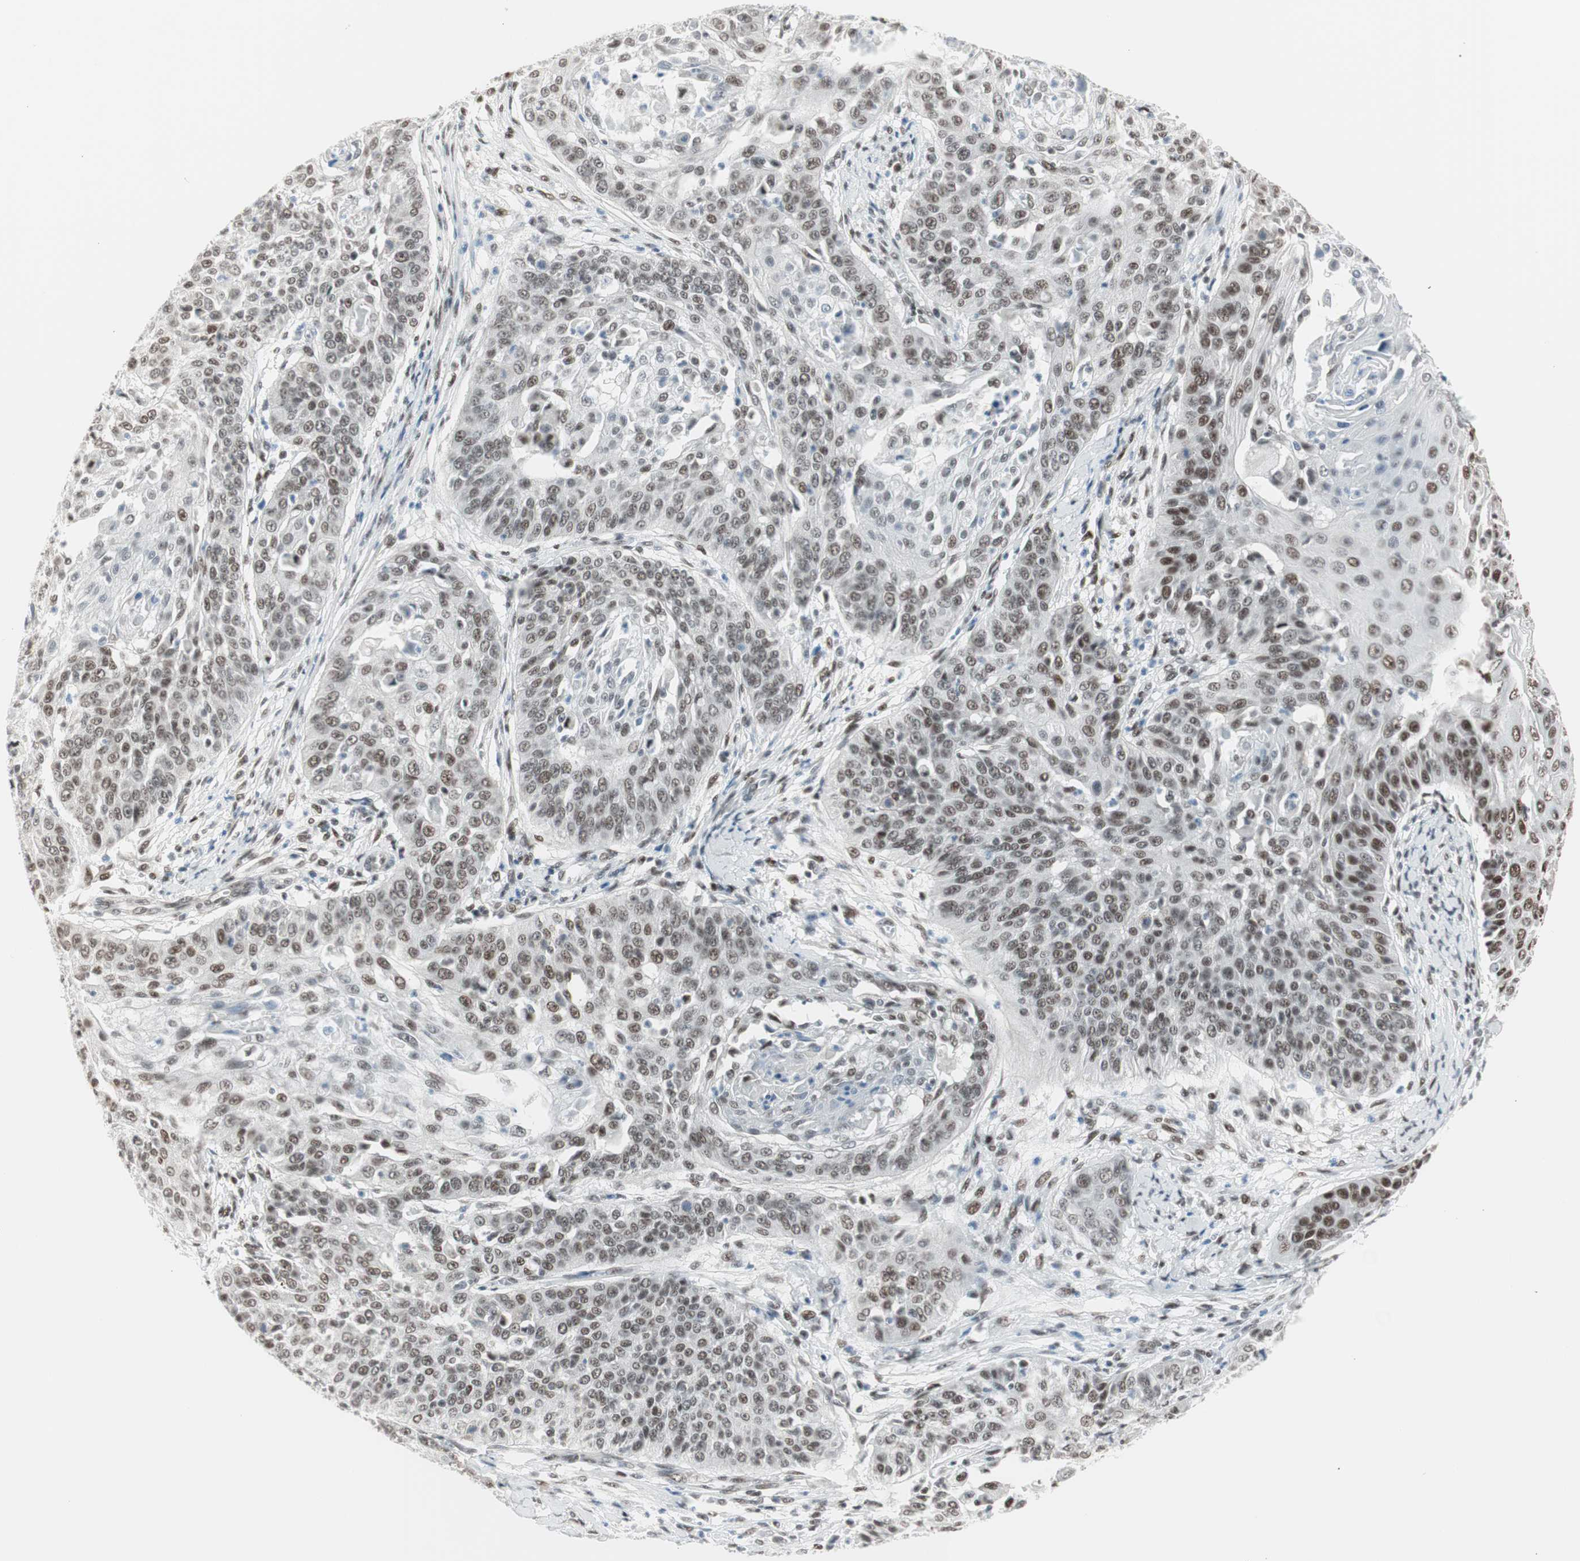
{"staining": {"intensity": "weak", "quantity": ">75%", "location": "nuclear"}, "tissue": "cervical cancer", "cell_type": "Tumor cells", "image_type": "cancer", "snomed": [{"axis": "morphology", "description": "Squamous cell carcinoma, NOS"}, {"axis": "topography", "description": "Cervix"}], "caption": "Human cervical cancer stained with a protein marker reveals weak staining in tumor cells.", "gene": "HEXIM1", "patient": {"sex": "female", "age": 64}}